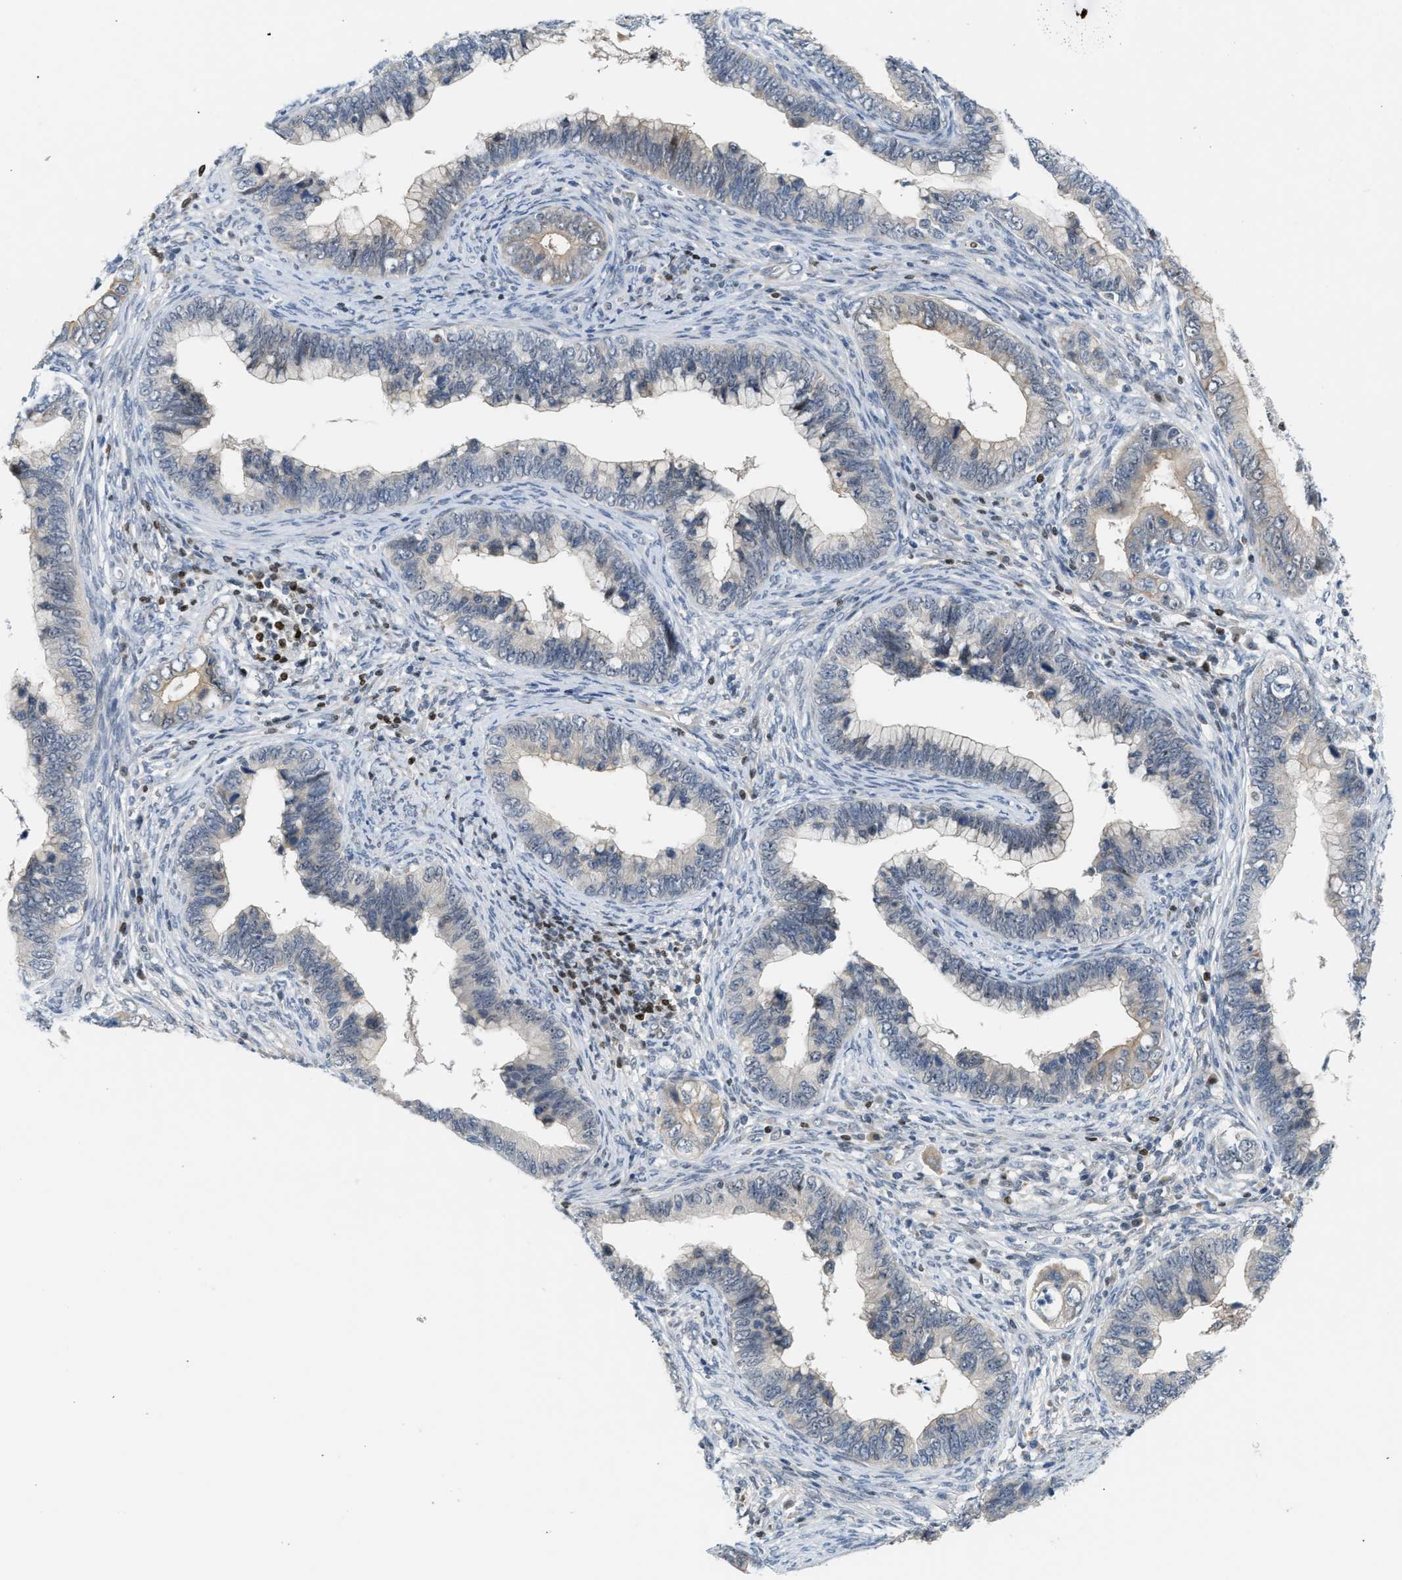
{"staining": {"intensity": "negative", "quantity": "none", "location": "none"}, "tissue": "cervical cancer", "cell_type": "Tumor cells", "image_type": "cancer", "snomed": [{"axis": "morphology", "description": "Adenocarcinoma, NOS"}, {"axis": "topography", "description": "Cervix"}], "caption": "Cervical cancer (adenocarcinoma) was stained to show a protein in brown. There is no significant positivity in tumor cells.", "gene": "NPS", "patient": {"sex": "female", "age": 44}}